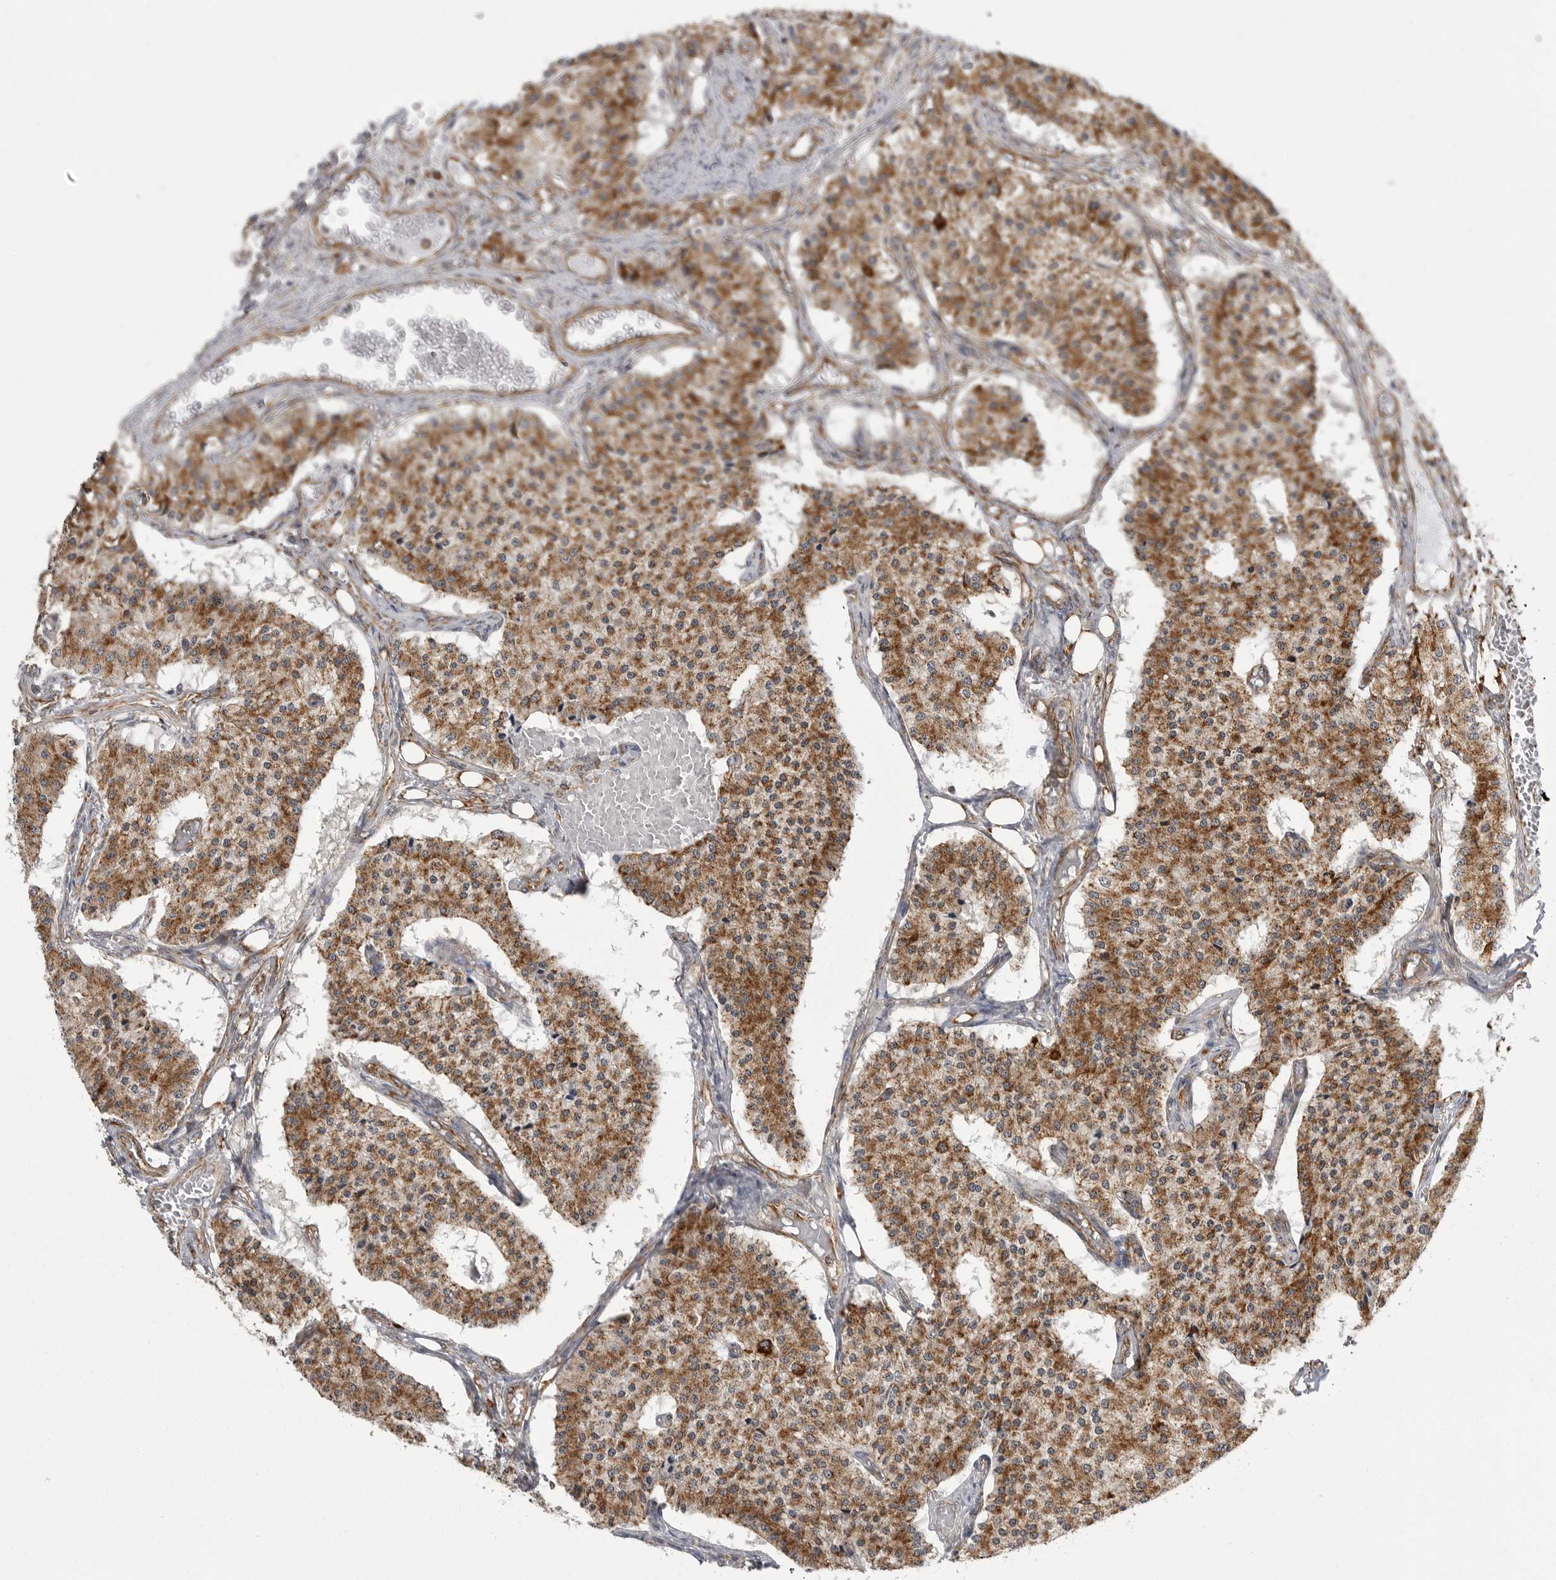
{"staining": {"intensity": "moderate", "quantity": ">75%", "location": "cytoplasmic/membranous"}, "tissue": "carcinoid", "cell_type": "Tumor cells", "image_type": "cancer", "snomed": [{"axis": "morphology", "description": "Carcinoid, malignant, NOS"}, {"axis": "topography", "description": "Colon"}], "caption": "An immunohistochemistry photomicrograph of tumor tissue is shown. Protein staining in brown shows moderate cytoplasmic/membranous positivity in malignant carcinoid within tumor cells.", "gene": "FH", "patient": {"sex": "female", "age": 52}}